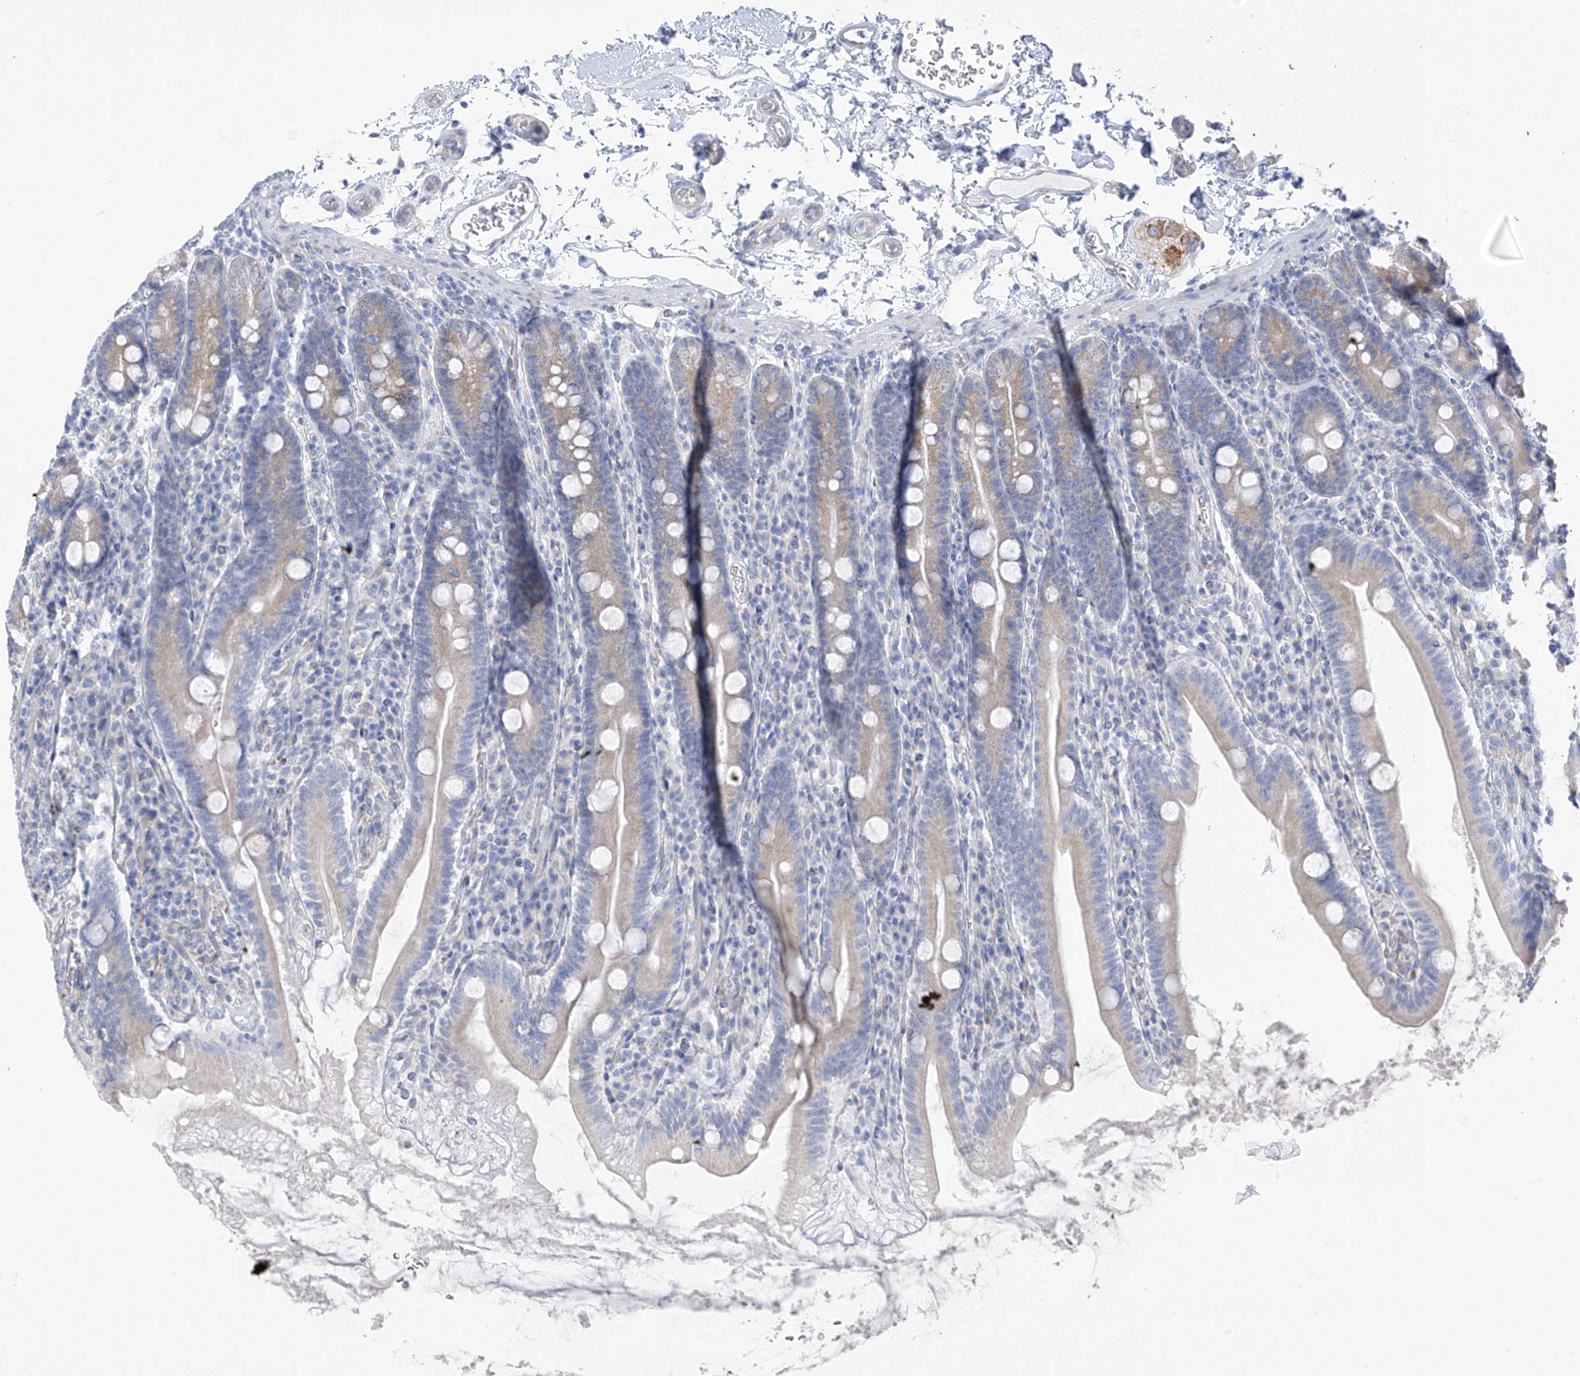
{"staining": {"intensity": "weak", "quantity": "25%-75%", "location": "cytoplasmic/membranous"}, "tissue": "duodenum", "cell_type": "Glandular cells", "image_type": "normal", "snomed": [{"axis": "morphology", "description": "Normal tissue, NOS"}, {"axis": "topography", "description": "Duodenum"}], "caption": "Benign duodenum exhibits weak cytoplasmic/membranous expression in approximately 25%-75% of glandular cells The protein of interest is stained brown, and the nuclei are stained in blue (DAB (3,3'-diaminobenzidine) IHC with brightfield microscopy, high magnification)..", "gene": "RCN2", "patient": {"sex": "male", "age": 35}}